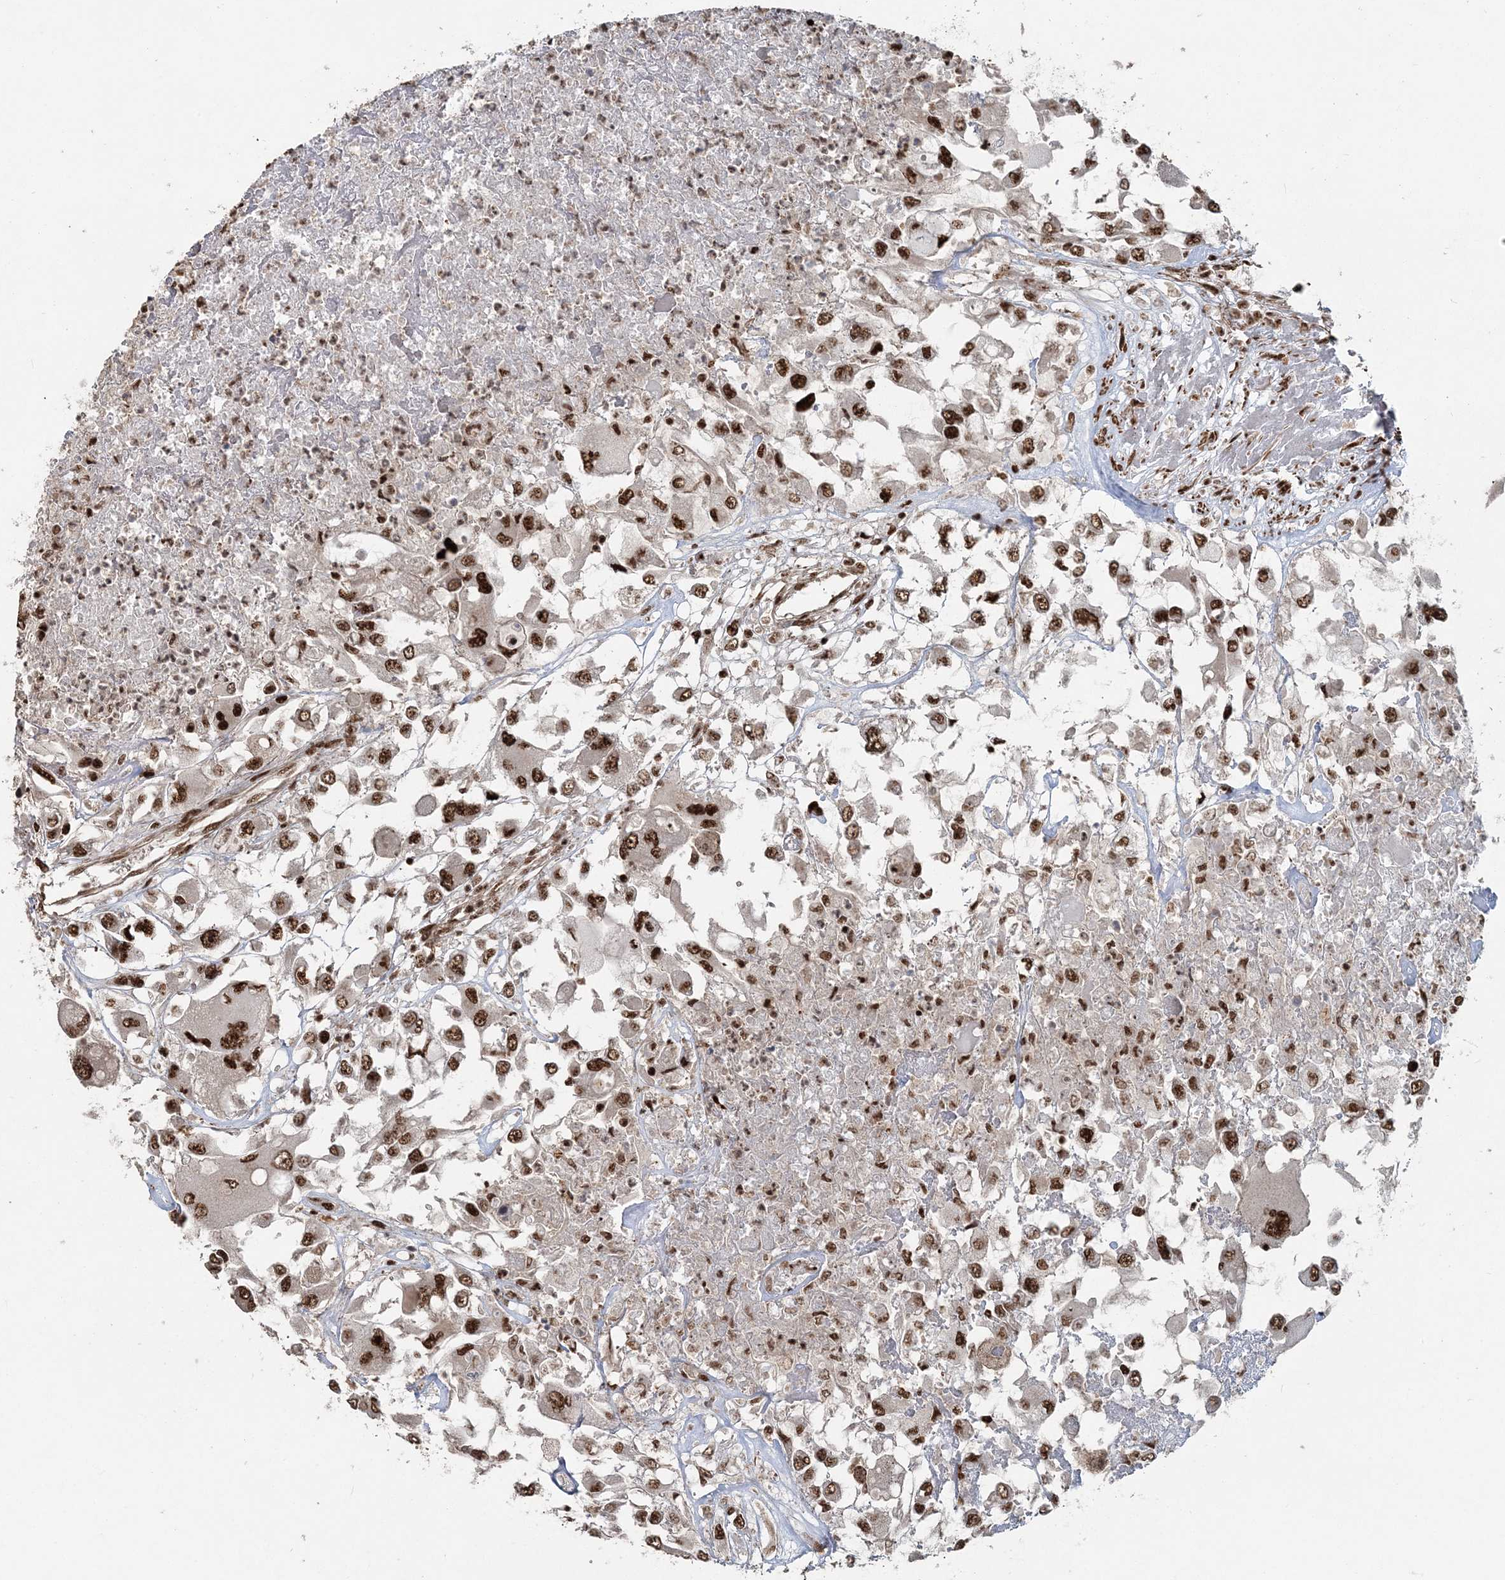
{"staining": {"intensity": "strong", "quantity": ">75%", "location": "nuclear"}, "tissue": "renal cancer", "cell_type": "Tumor cells", "image_type": "cancer", "snomed": [{"axis": "morphology", "description": "Adenocarcinoma, NOS"}, {"axis": "topography", "description": "Kidney"}], "caption": "Immunohistochemistry staining of renal cancer, which reveals high levels of strong nuclear staining in approximately >75% of tumor cells indicating strong nuclear protein expression. The staining was performed using DAB (3,3'-diaminobenzidine) (brown) for protein detection and nuclei were counterstained in hematoxylin (blue).", "gene": "EXOSC8", "patient": {"sex": "female", "age": 52}}